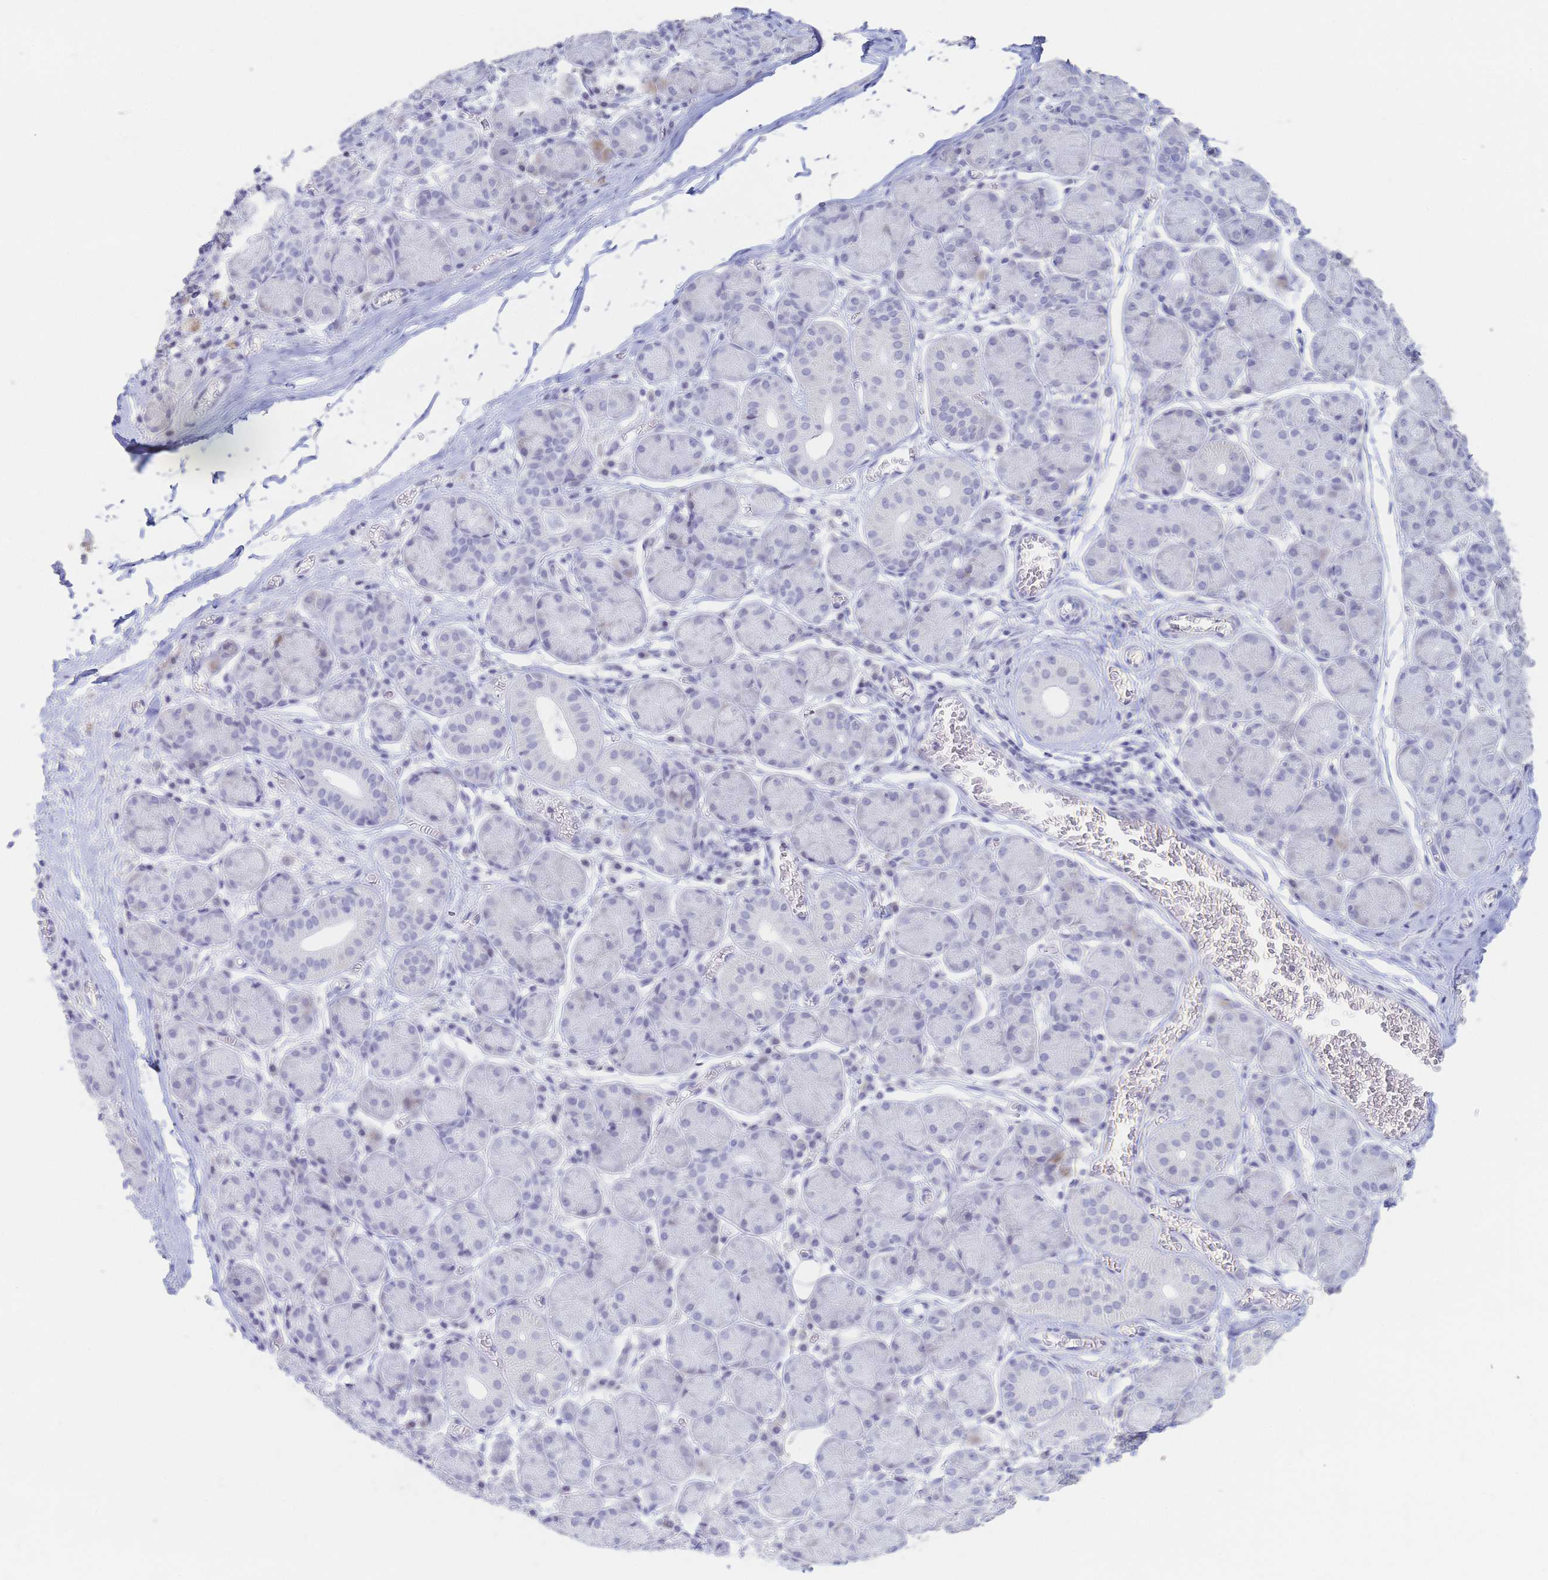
{"staining": {"intensity": "negative", "quantity": "none", "location": "none"}, "tissue": "salivary gland", "cell_type": "Glandular cells", "image_type": "normal", "snomed": [{"axis": "morphology", "description": "Normal tissue, NOS"}, {"axis": "topography", "description": "Salivary gland"}], "caption": "DAB (3,3'-diaminobenzidine) immunohistochemical staining of benign salivary gland reveals no significant expression in glandular cells. (Stains: DAB (3,3'-diaminobenzidine) immunohistochemistry (IHC) with hematoxylin counter stain, Microscopy: brightfield microscopy at high magnification).", "gene": "CR2", "patient": {"sex": "female", "age": 24}}